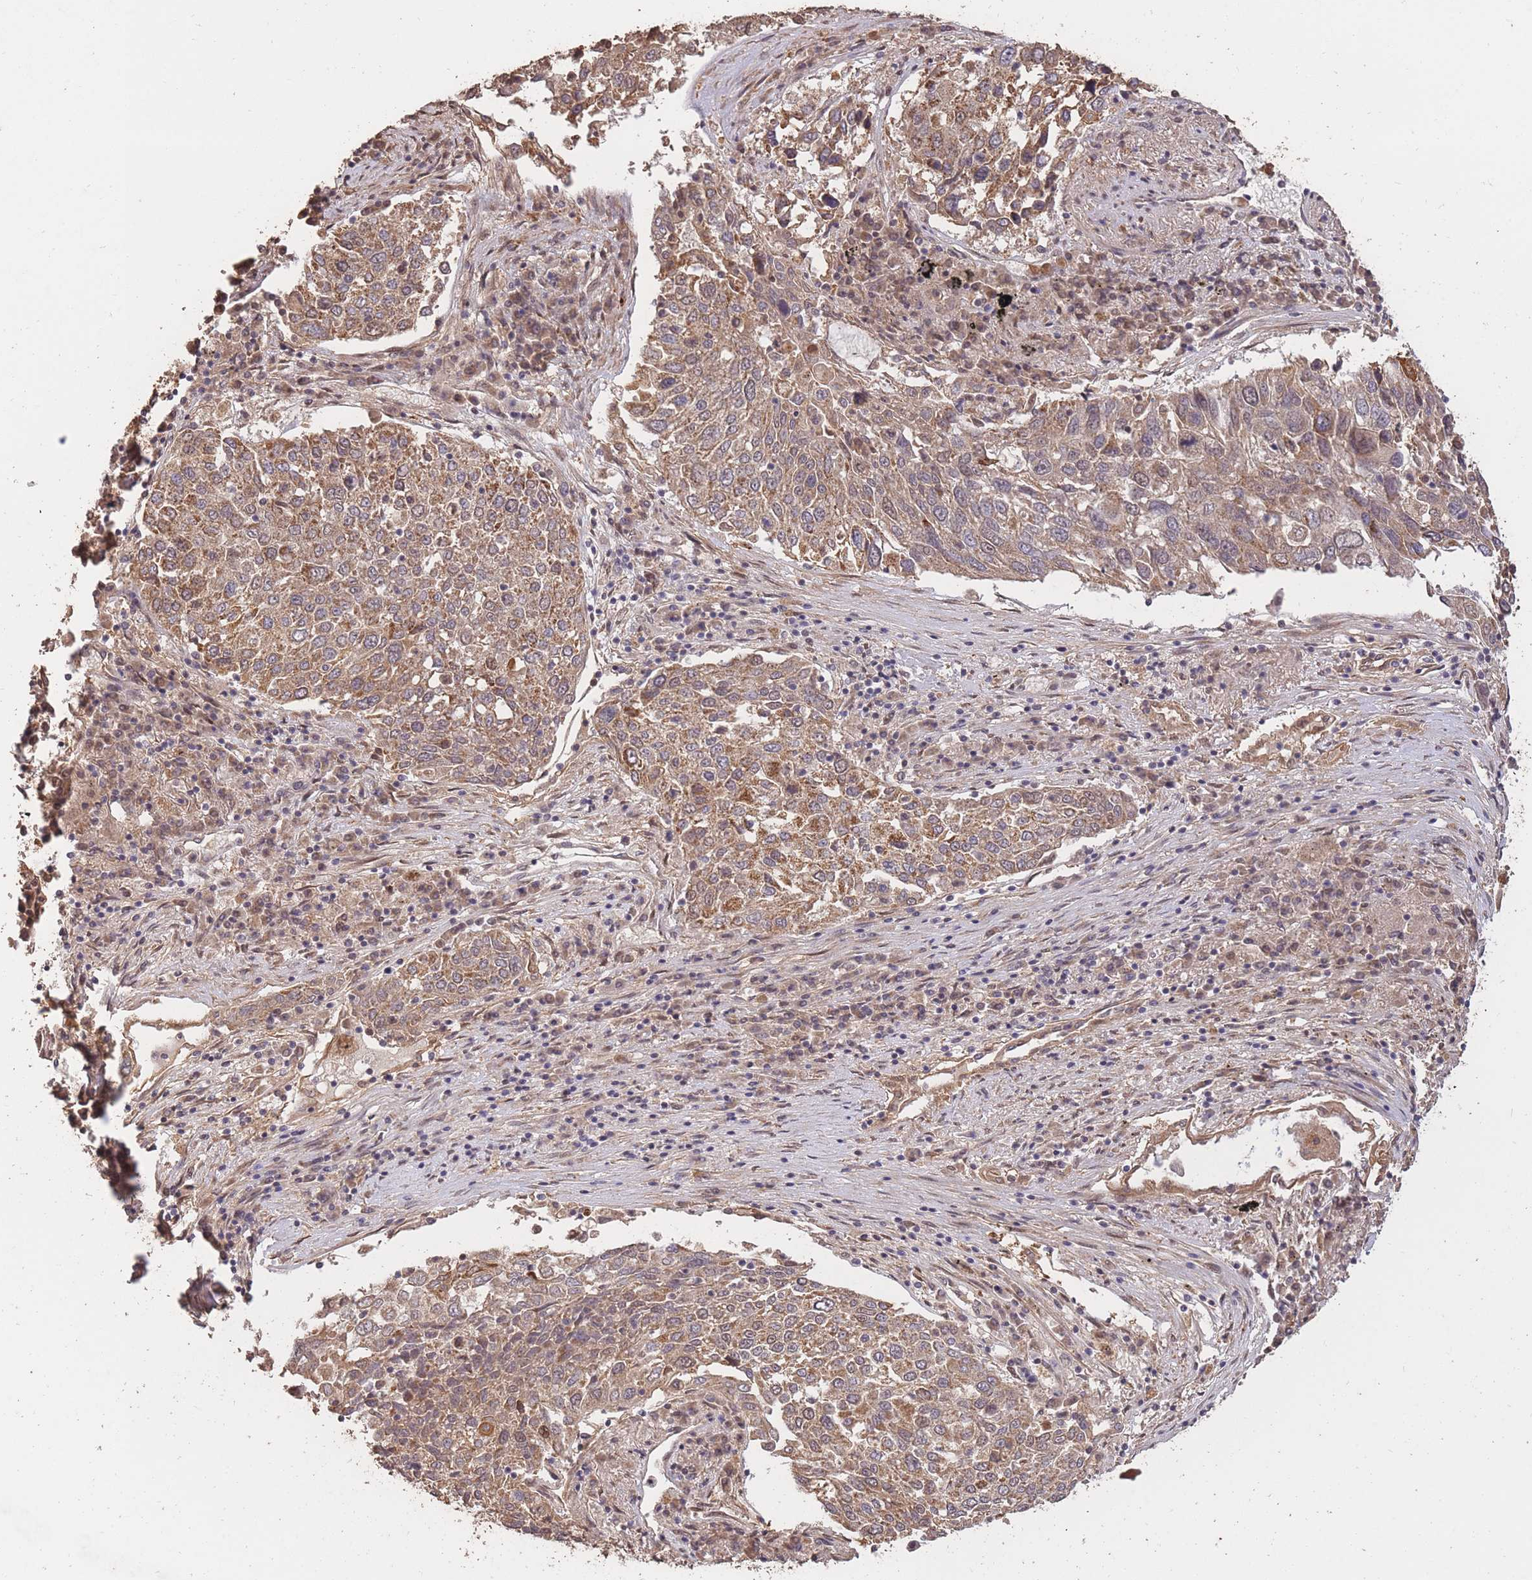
{"staining": {"intensity": "moderate", "quantity": ">75%", "location": "cytoplasmic/membranous"}, "tissue": "lung cancer", "cell_type": "Tumor cells", "image_type": "cancer", "snomed": [{"axis": "morphology", "description": "Squamous cell carcinoma, NOS"}, {"axis": "topography", "description": "Lung"}], "caption": "Immunohistochemistry (IHC) of human squamous cell carcinoma (lung) reveals medium levels of moderate cytoplasmic/membranous positivity in about >75% of tumor cells.", "gene": "RGS14", "patient": {"sex": "male", "age": 65}}